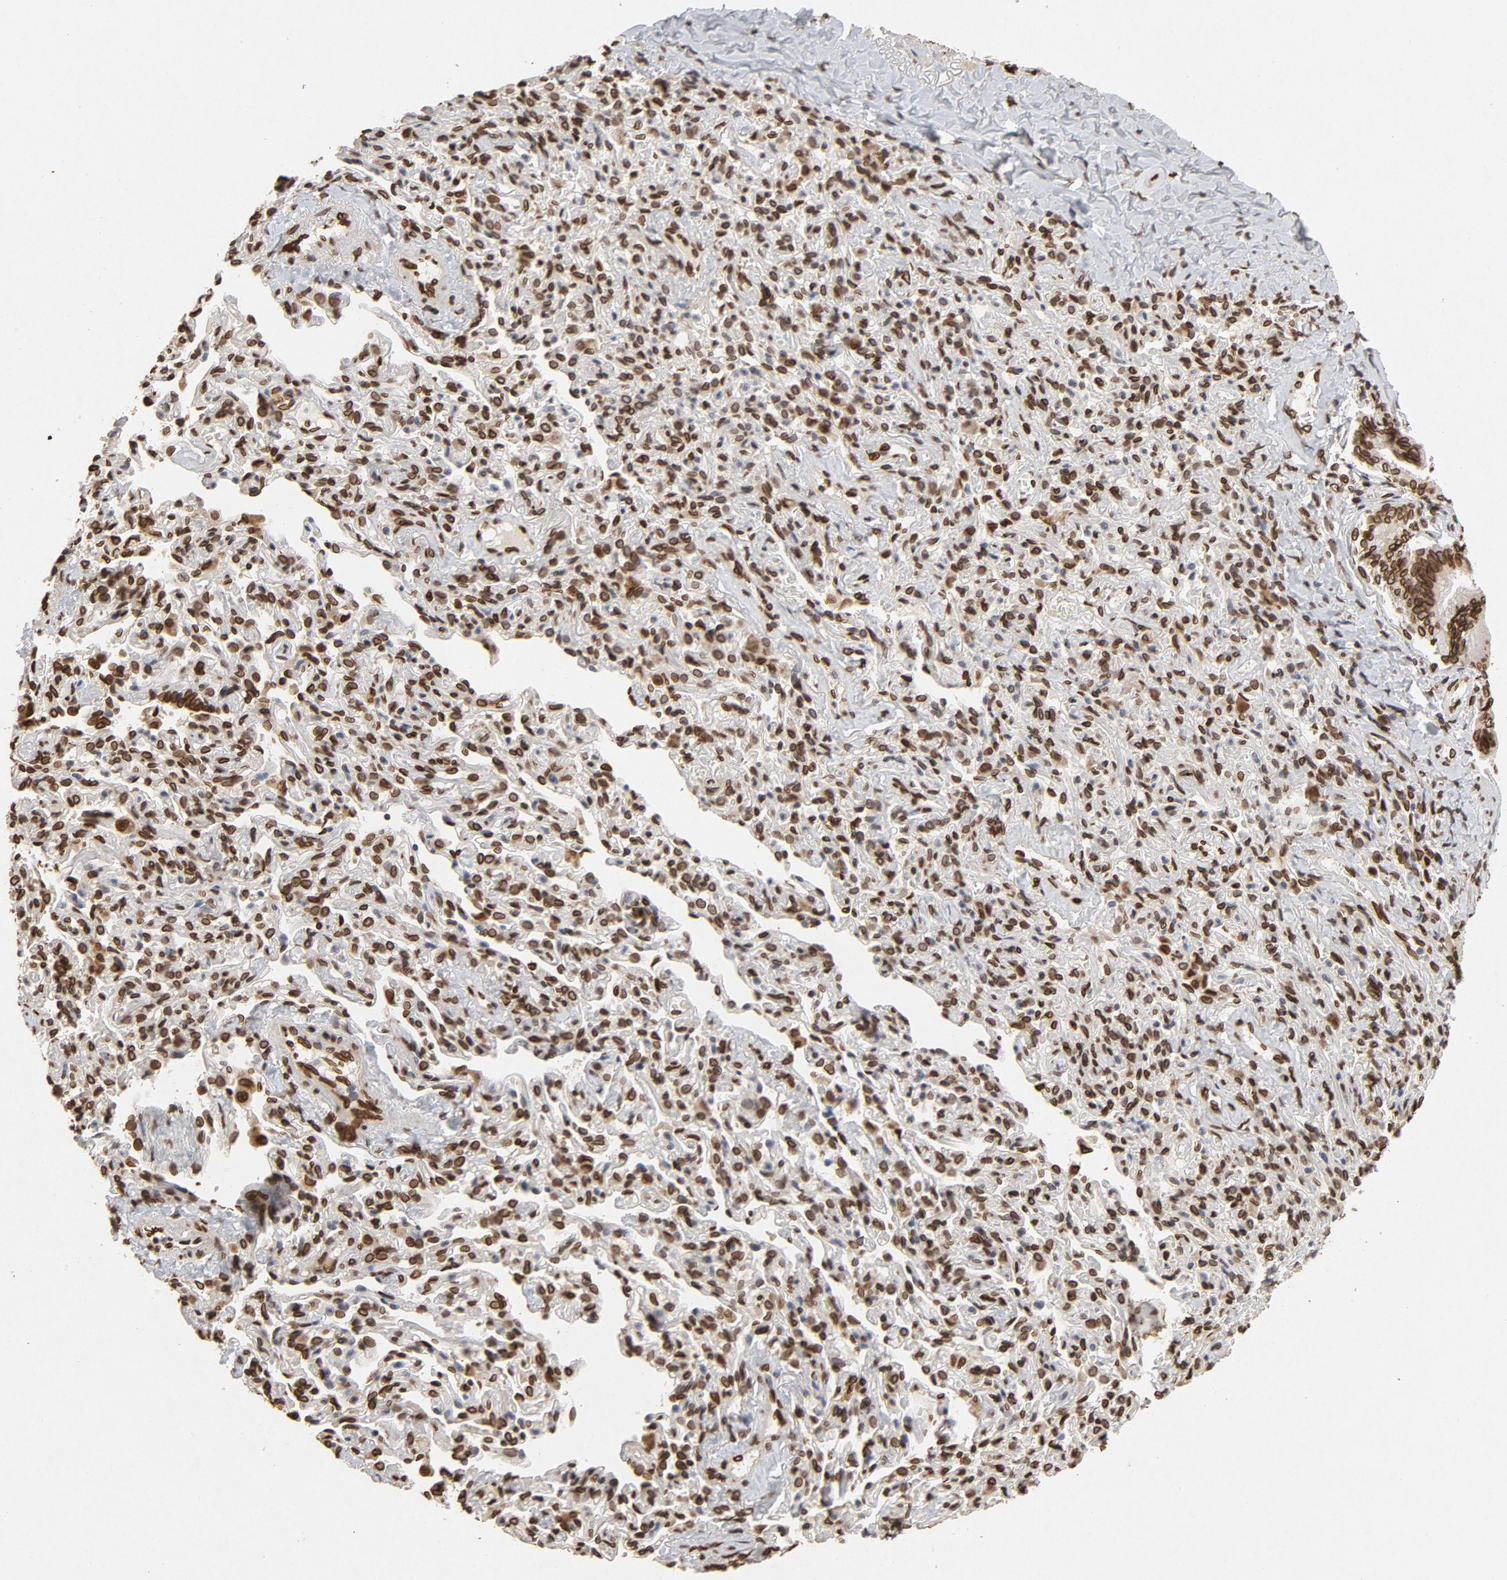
{"staining": {"intensity": "strong", "quantity": ">75%", "location": "cytoplasmic/membranous,nuclear"}, "tissue": "bronchus", "cell_type": "Respiratory epithelial cells", "image_type": "normal", "snomed": [{"axis": "morphology", "description": "Normal tissue, NOS"}, {"axis": "topography", "description": "Lung"}], "caption": "A high-resolution image shows immunohistochemistry (IHC) staining of normal bronchus, which reveals strong cytoplasmic/membranous,nuclear positivity in about >75% of respiratory epithelial cells.", "gene": "LMNA", "patient": {"sex": "male", "age": 64}}